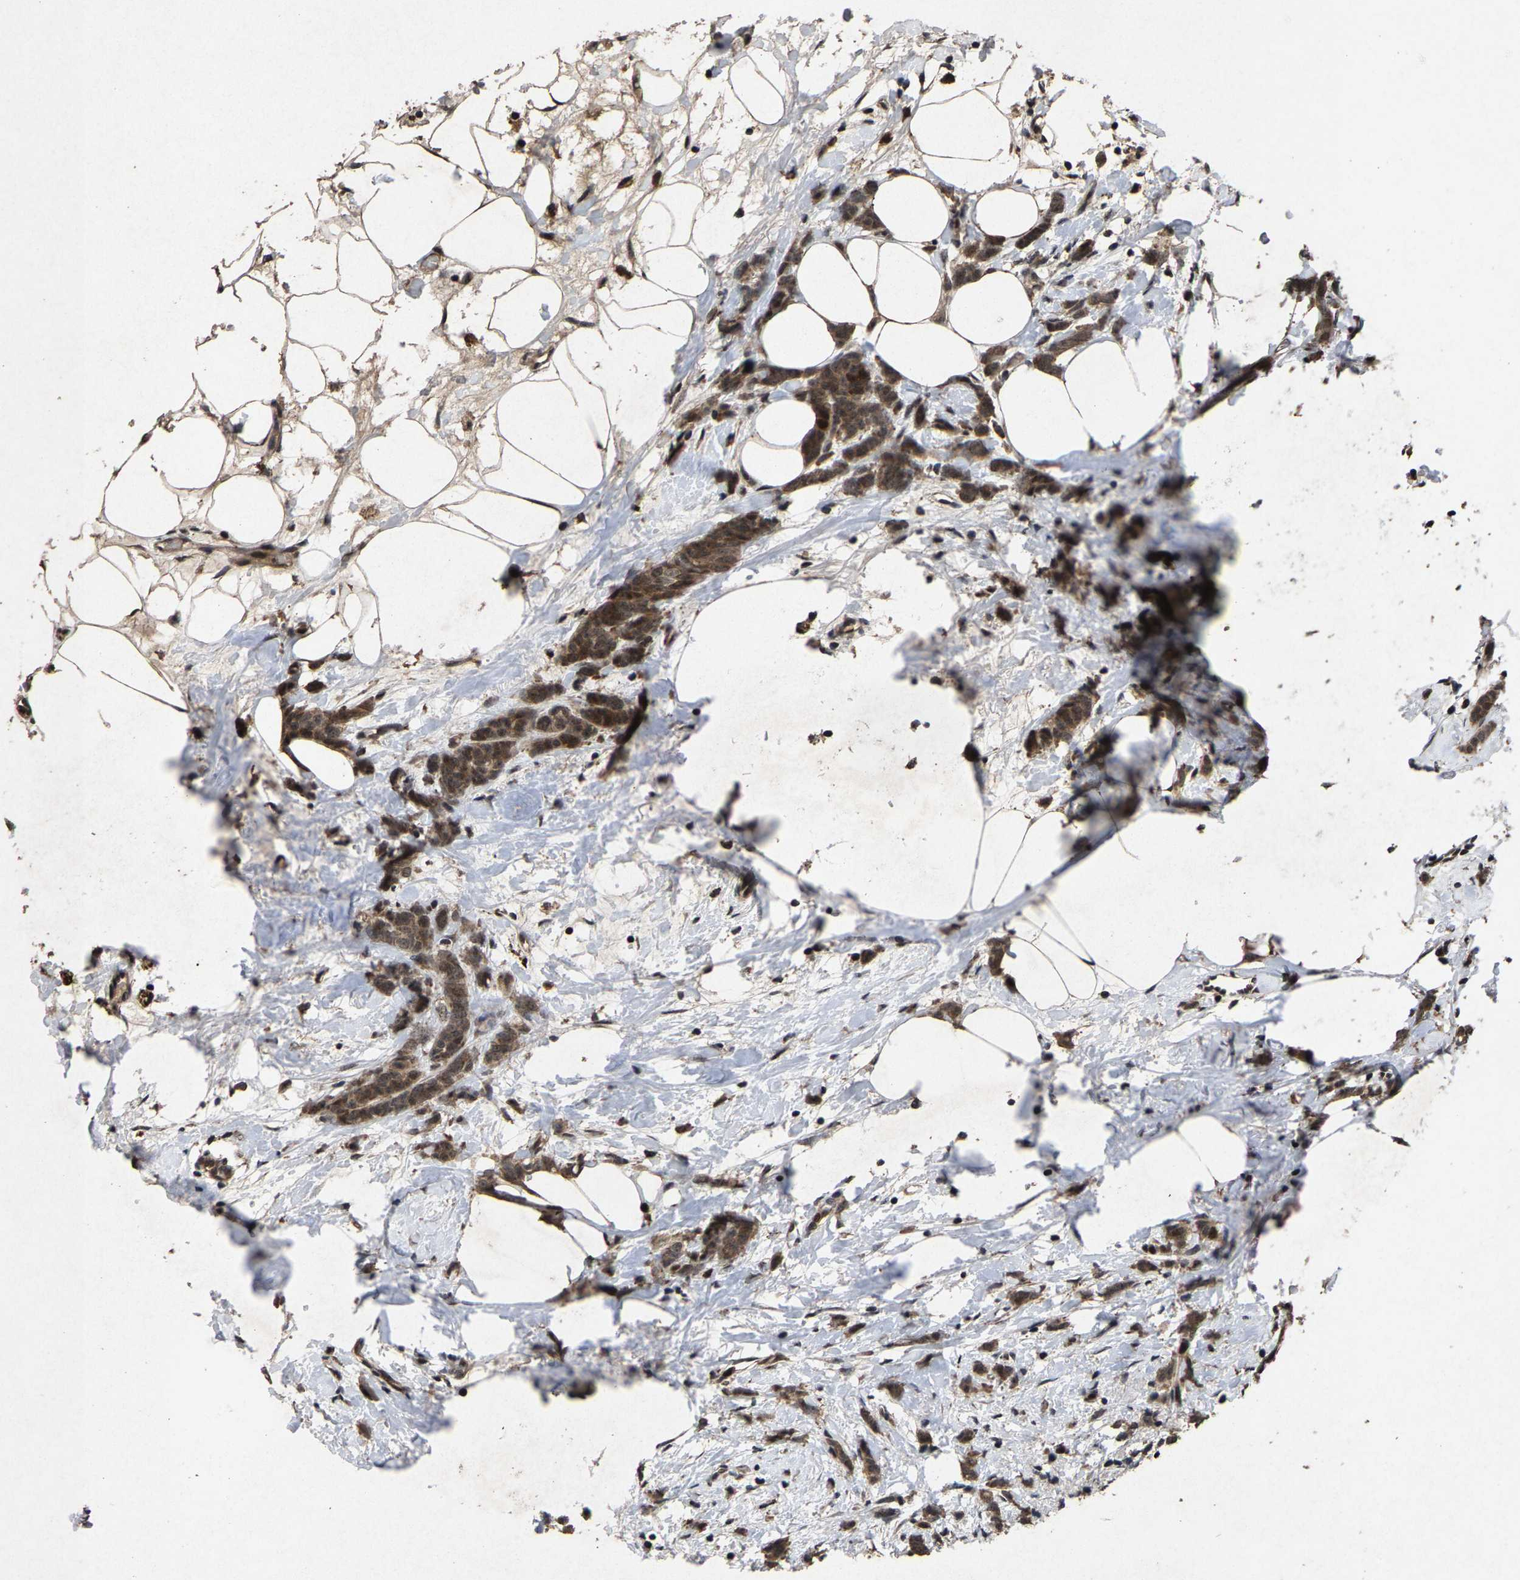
{"staining": {"intensity": "moderate", "quantity": ">75%", "location": "cytoplasmic/membranous,nuclear"}, "tissue": "breast cancer", "cell_type": "Tumor cells", "image_type": "cancer", "snomed": [{"axis": "morphology", "description": "Lobular carcinoma, in situ"}, {"axis": "morphology", "description": "Lobular carcinoma"}, {"axis": "topography", "description": "Breast"}], "caption": "Moderate cytoplasmic/membranous and nuclear expression for a protein is appreciated in approximately >75% of tumor cells of breast lobular carcinoma in situ using immunohistochemistry.", "gene": "HAUS6", "patient": {"sex": "female", "age": 41}}